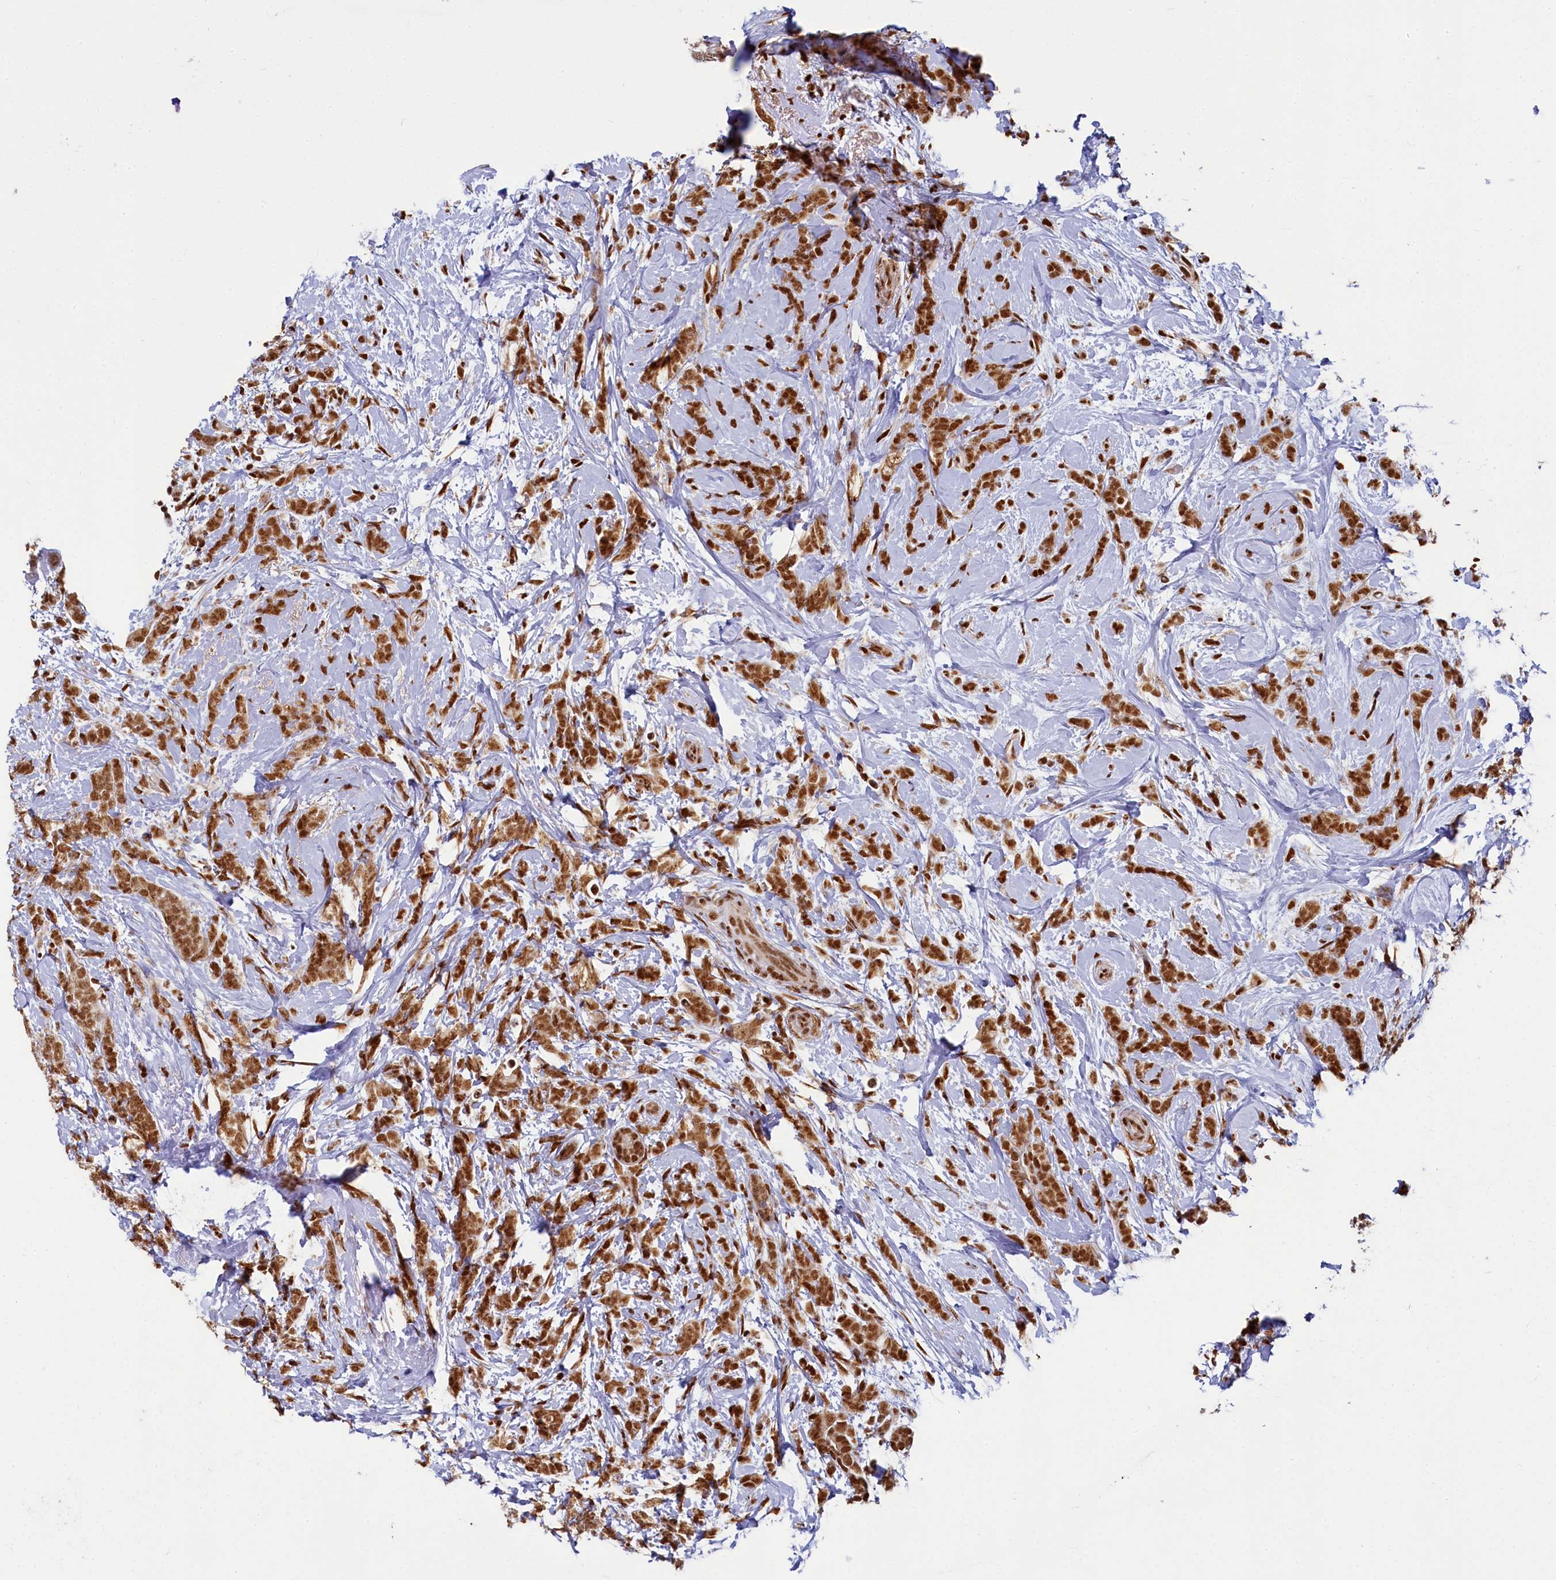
{"staining": {"intensity": "strong", "quantity": ">75%", "location": "nuclear"}, "tissue": "breast cancer", "cell_type": "Tumor cells", "image_type": "cancer", "snomed": [{"axis": "morphology", "description": "Lobular carcinoma"}, {"axis": "topography", "description": "Breast"}], "caption": "Tumor cells exhibit high levels of strong nuclear staining in approximately >75% of cells in breast cancer.", "gene": "PPHLN1", "patient": {"sex": "female", "age": 58}}